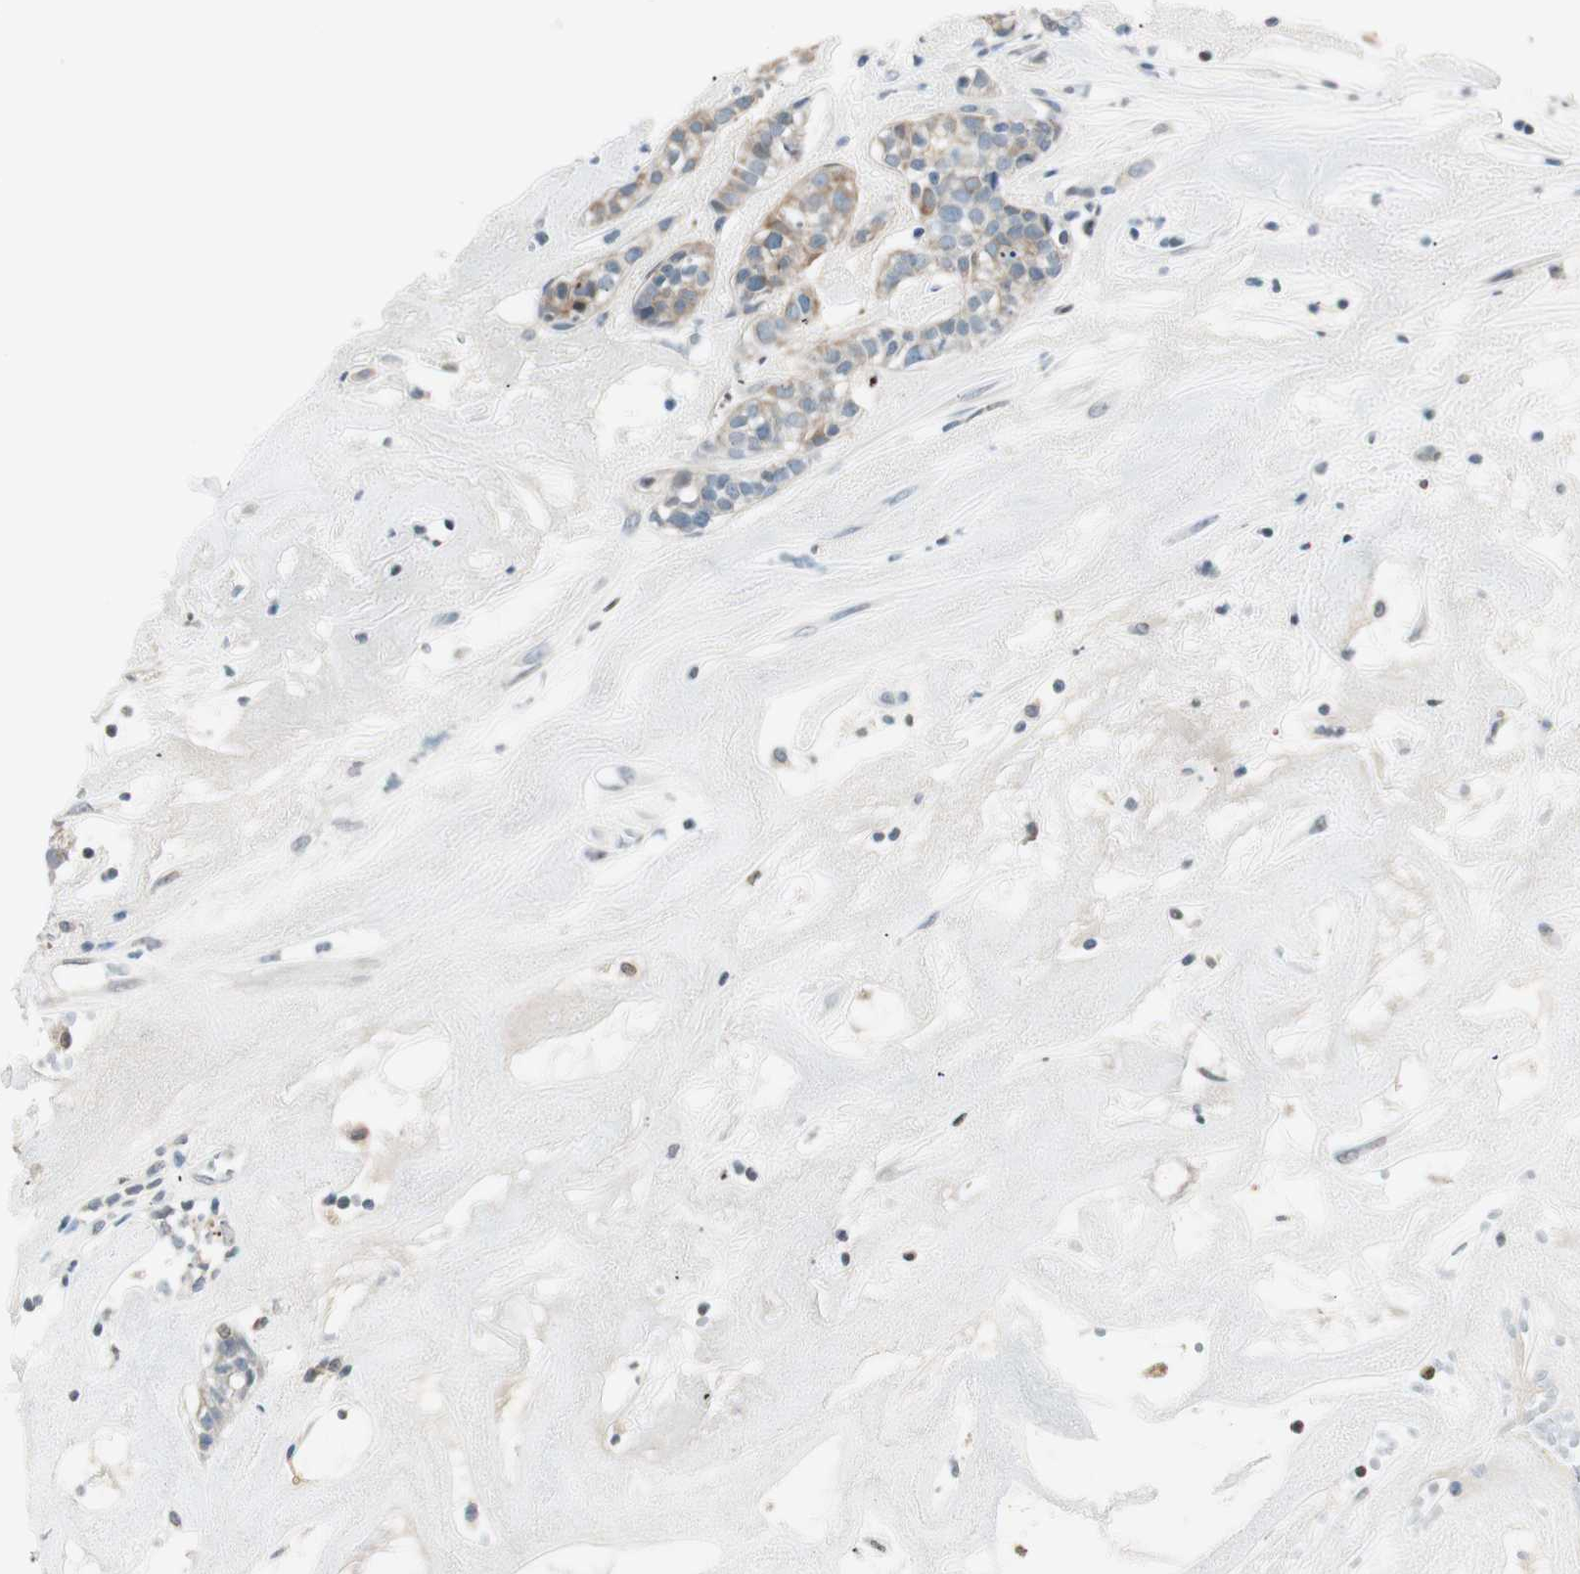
{"staining": {"intensity": "weak", "quantity": "25%-75%", "location": "cytoplasmic/membranous"}, "tissue": "head and neck cancer", "cell_type": "Tumor cells", "image_type": "cancer", "snomed": [{"axis": "morphology", "description": "Adenocarcinoma, NOS"}, {"axis": "topography", "description": "Salivary gland"}, {"axis": "topography", "description": "Head-Neck"}], "caption": "Adenocarcinoma (head and neck) stained with DAB IHC demonstrates low levels of weak cytoplasmic/membranous positivity in approximately 25%-75% of tumor cells.", "gene": "GNAO1", "patient": {"sex": "female", "age": 65}}